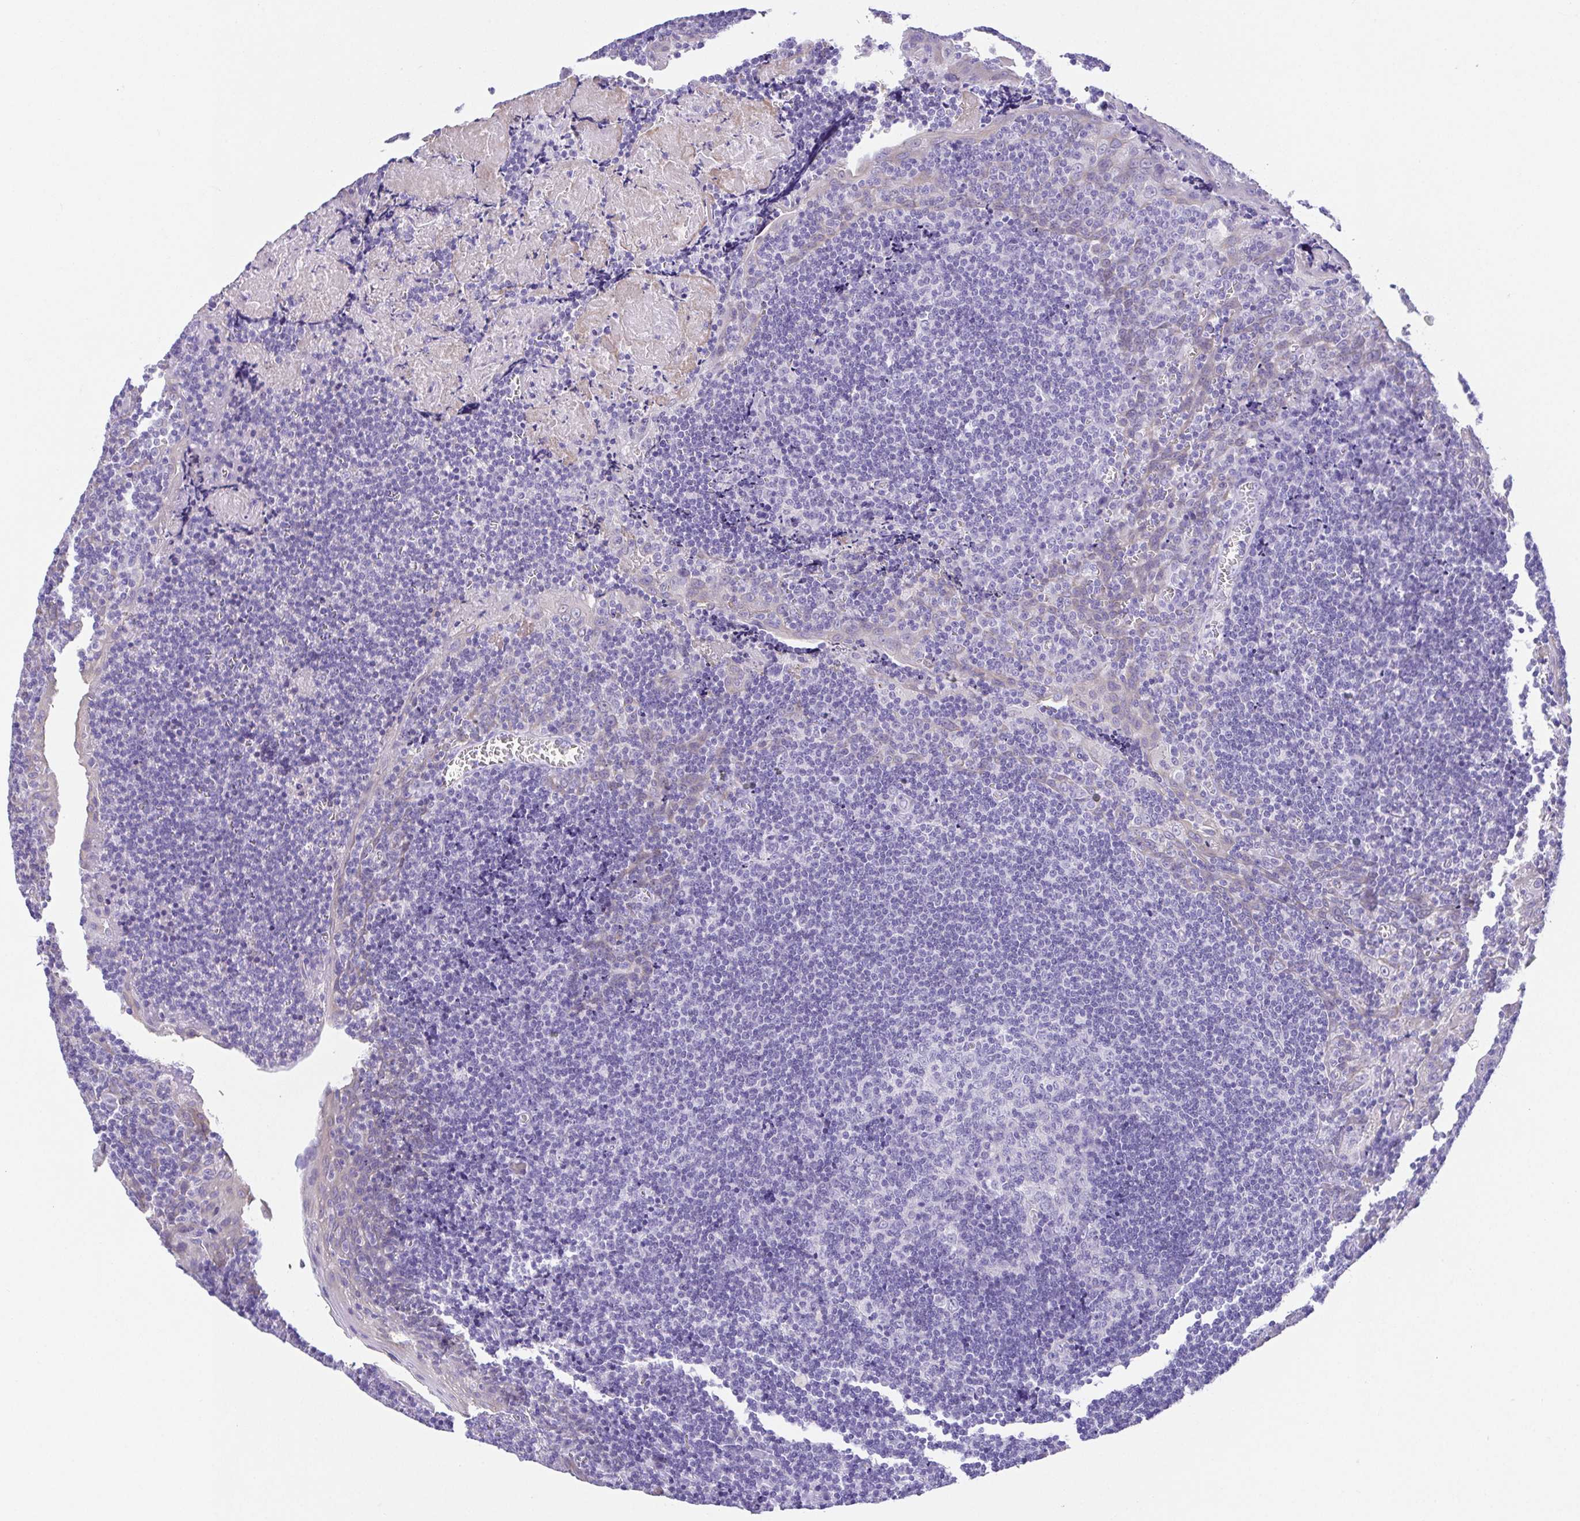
{"staining": {"intensity": "negative", "quantity": "none", "location": "none"}, "tissue": "tonsil", "cell_type": "Germinal center cells", "image_type": "normal", "snomed": [{"axis": "morphology", "description": "Normal tissue, NOS"}, {"axis": "morphology", "description": "Inflammation, NOS"}, {"axis": "topography", "description": "Tonsil"}], "caption": "The immunohistochemistry histopathology image has no significant positivity in germinal center cells of tonsil.", "gene": "SPATA4", "patient": {"sex": "female", "age": 31}}